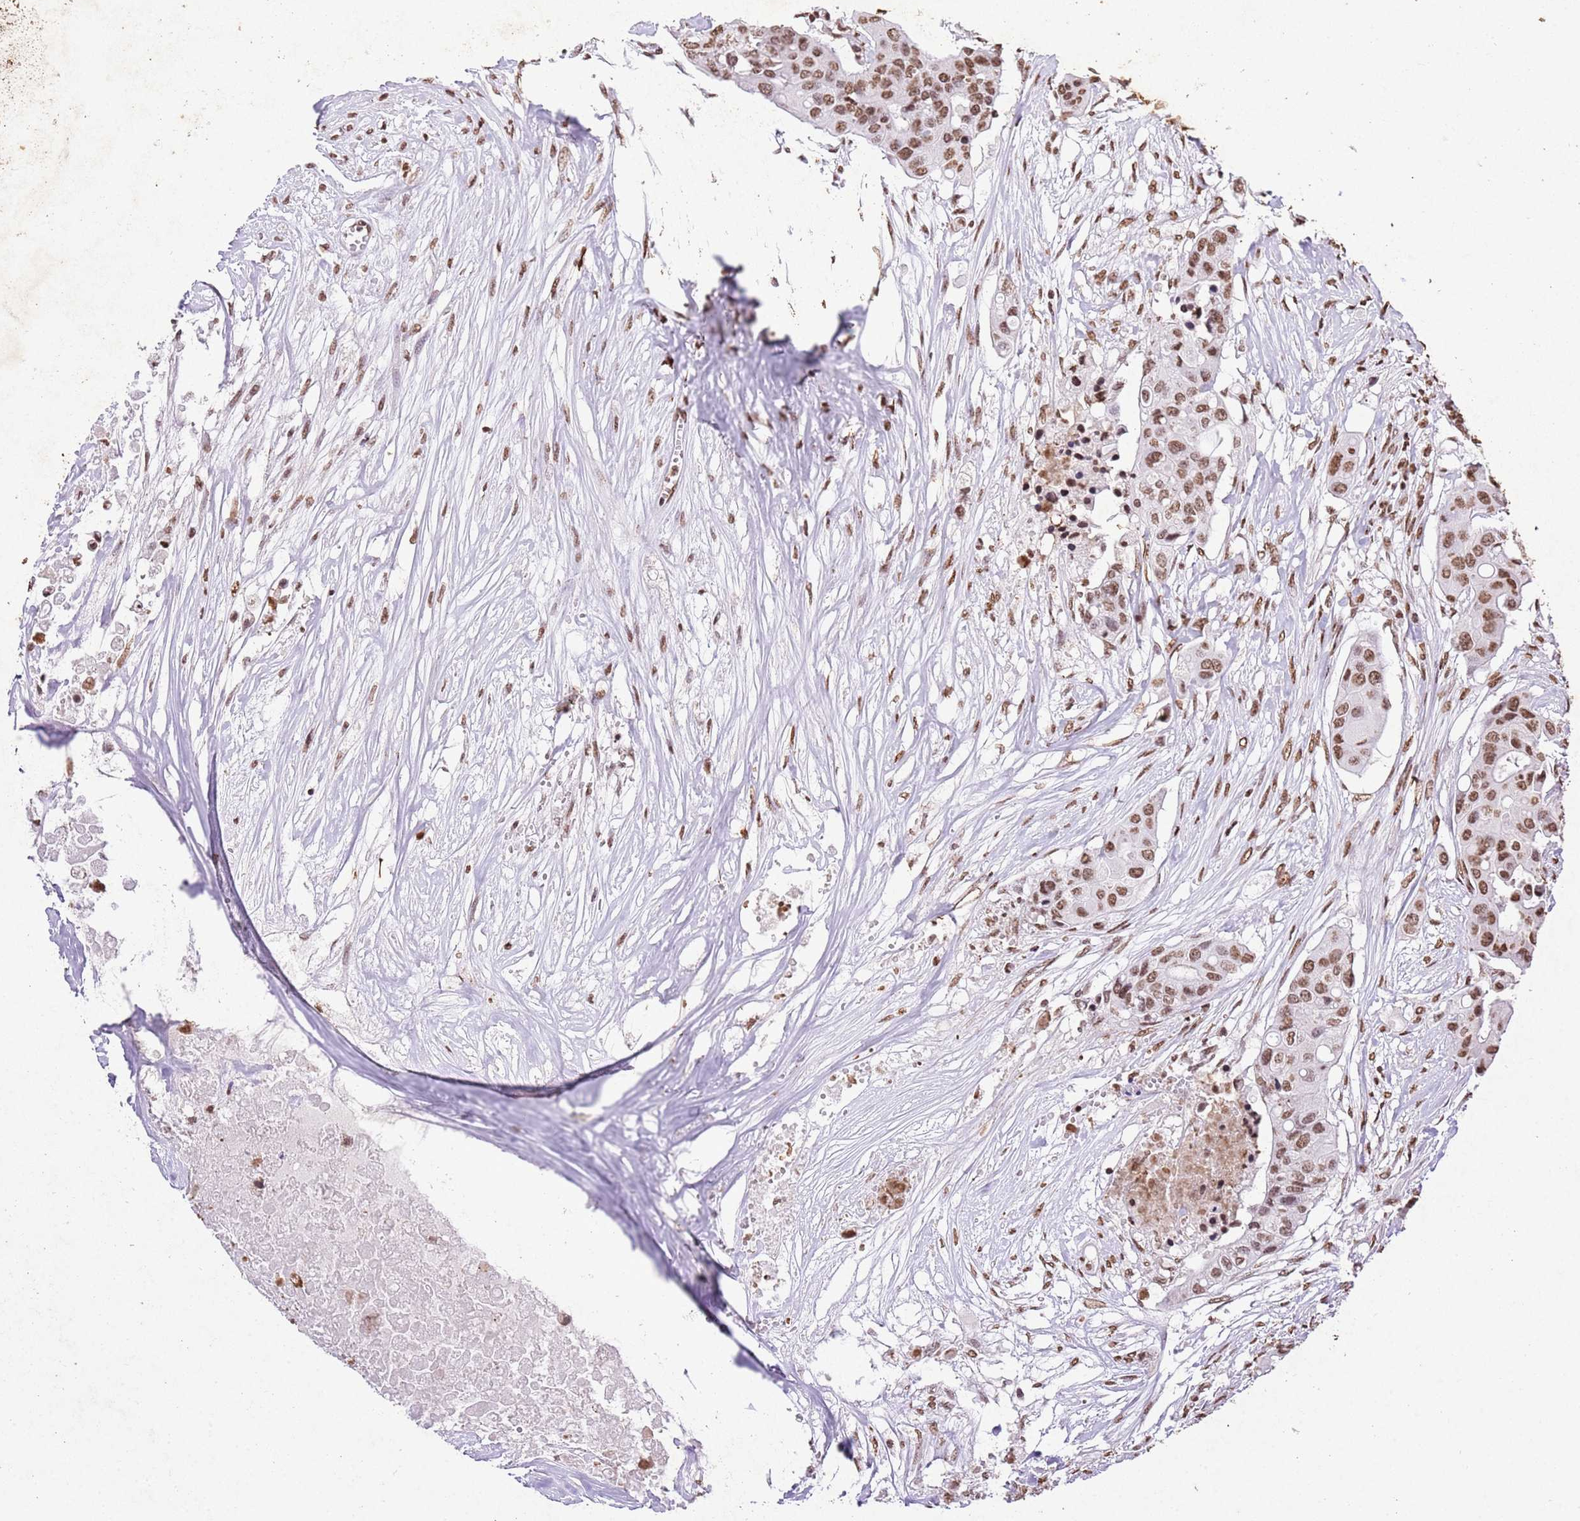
{"staining": {"intensity": "moderate", "quantity": ">75%", "location": "nuclear"}, "tissue": "colorectal cancer", "cell_type": "Tumor cells", "image_type": "cancer", "snomed": [{"axis": "morphology", "description": "Adenocarcinoma, NOS"}, {"axis": "topography", "description": "Colon"}], "caption": "IHC histopathology image of neoplastic tissue: human colorectal adenocarcinoma stained using IHC shows medium levels of moderate protein expression localized specifically in the nuclear of tumor cells, appearing as a nuclear brown color.", "gene": "BMAL1", "patient": {"sex": "male", "age": 77}}